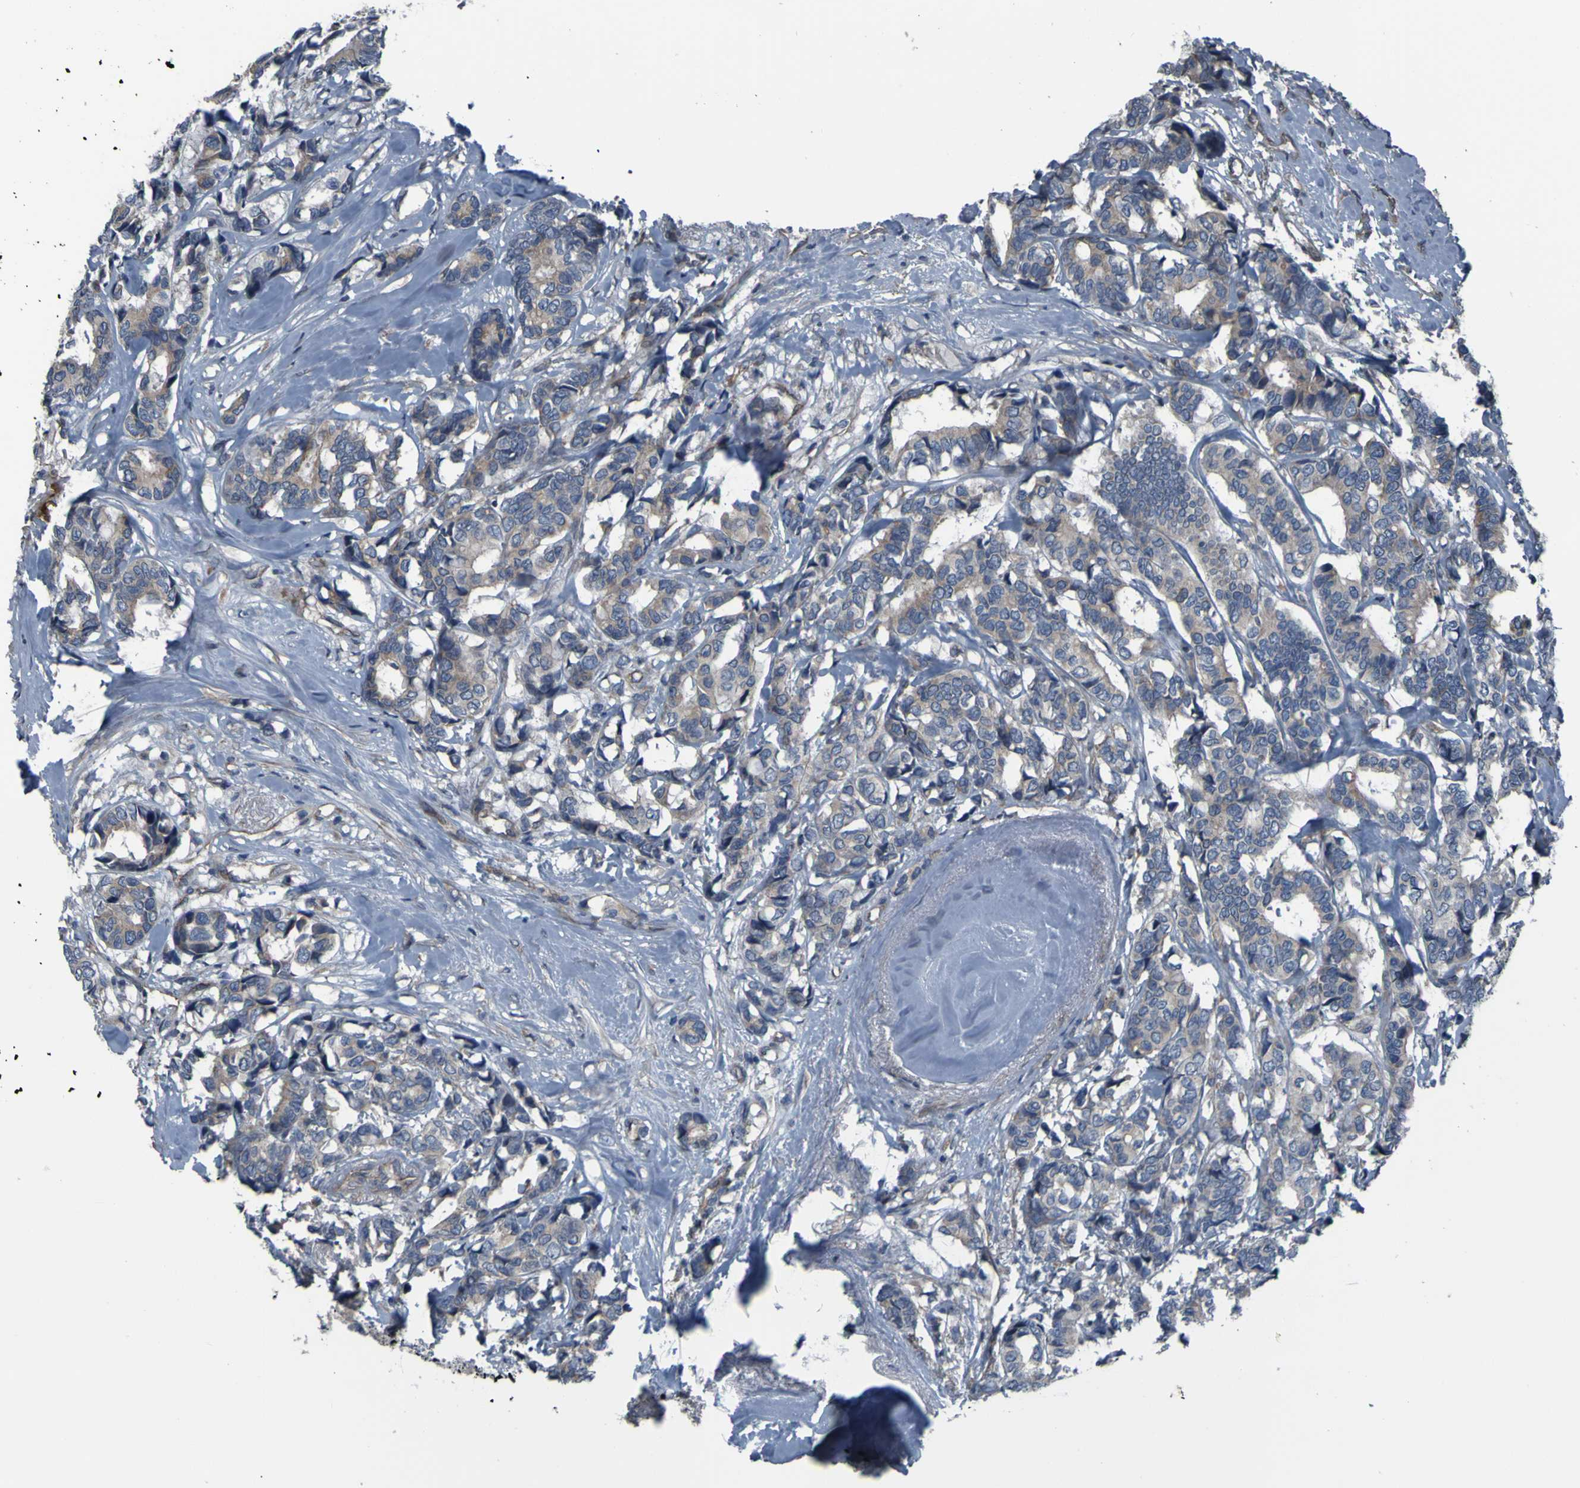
{"staining": {"intensity": "weak", "quantity": ">75%", "location": "cytoplasmic/membranous"}, "tissue": "breast cancer", "cell_type": "Tumor cells", "image_type": "cancer", "snomed": [{"axis": "morphology", "description": "Duct carcinoma"}, {"axis": "topography", "description": "Breast"}], "caption": "A histopathology image of human breast cancer (infiltrating ductal carcinoma) stained for a protein reveals weak cytoplasmic/membranous brown staining in tumor cells.", "gene": "GRAMD1A", "patient": {"sex": "female", "age": 87}}